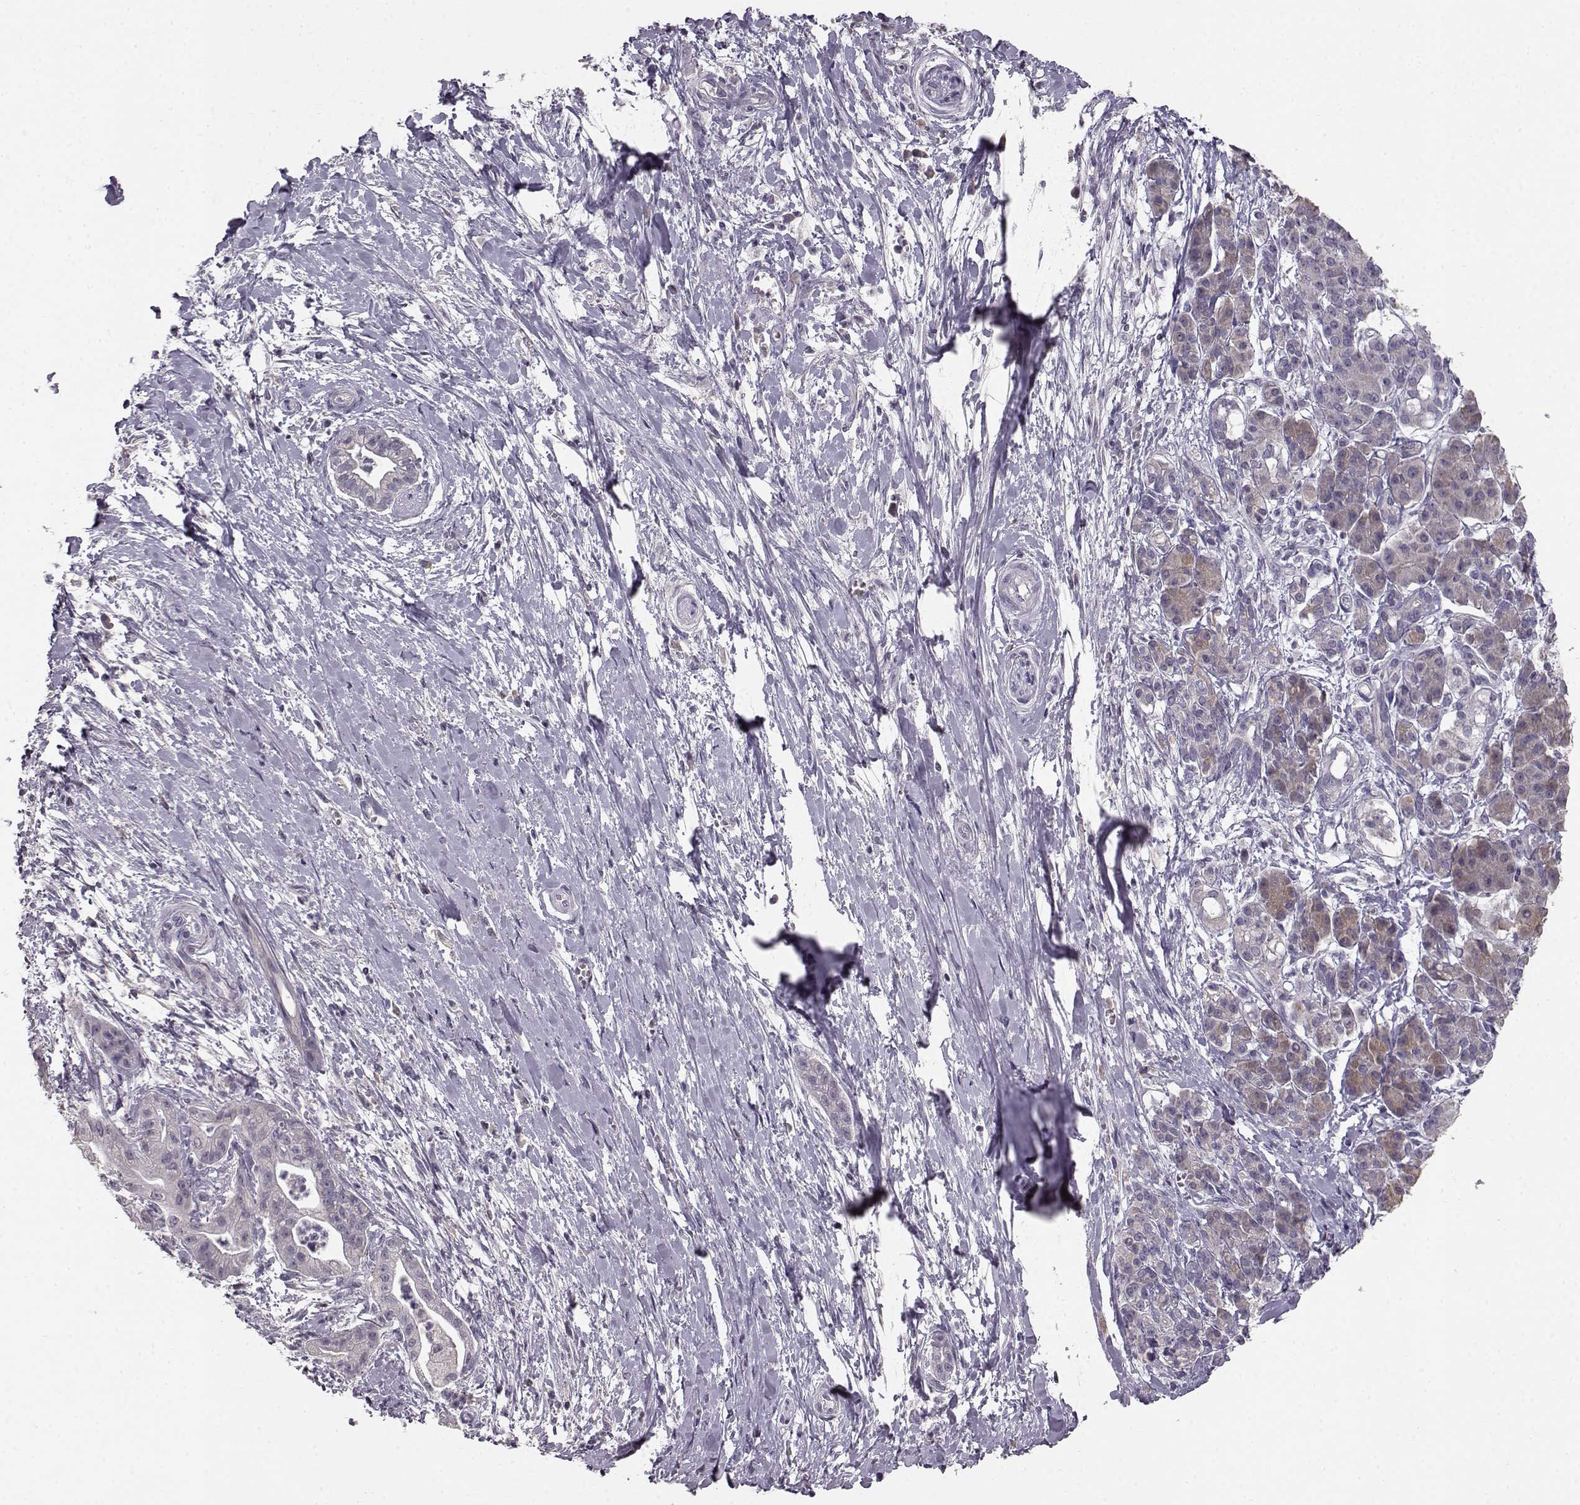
{"staining": {"intensity": "negative", "quantity": "none", "location": "none"}, "tissue": "pancreatic cancer", "cell_type": "Tumor cells", "image_type": "cancer", "snomed": [{"axis": "morphology", "description": "Normal tissue, NOS"}, {"axis": "morphology", "description": "Adenocarcinoma, NOS"}, {"axis": "topography", "description": "Lymph node"}, {"axis": "topography", "description": "Pancreas"}], "caption": "Tumor cells are negative for protein expression in human pancreatic cancer.", "gene": "BFSP2", "patient": {"sex": "female", "age": 58}}